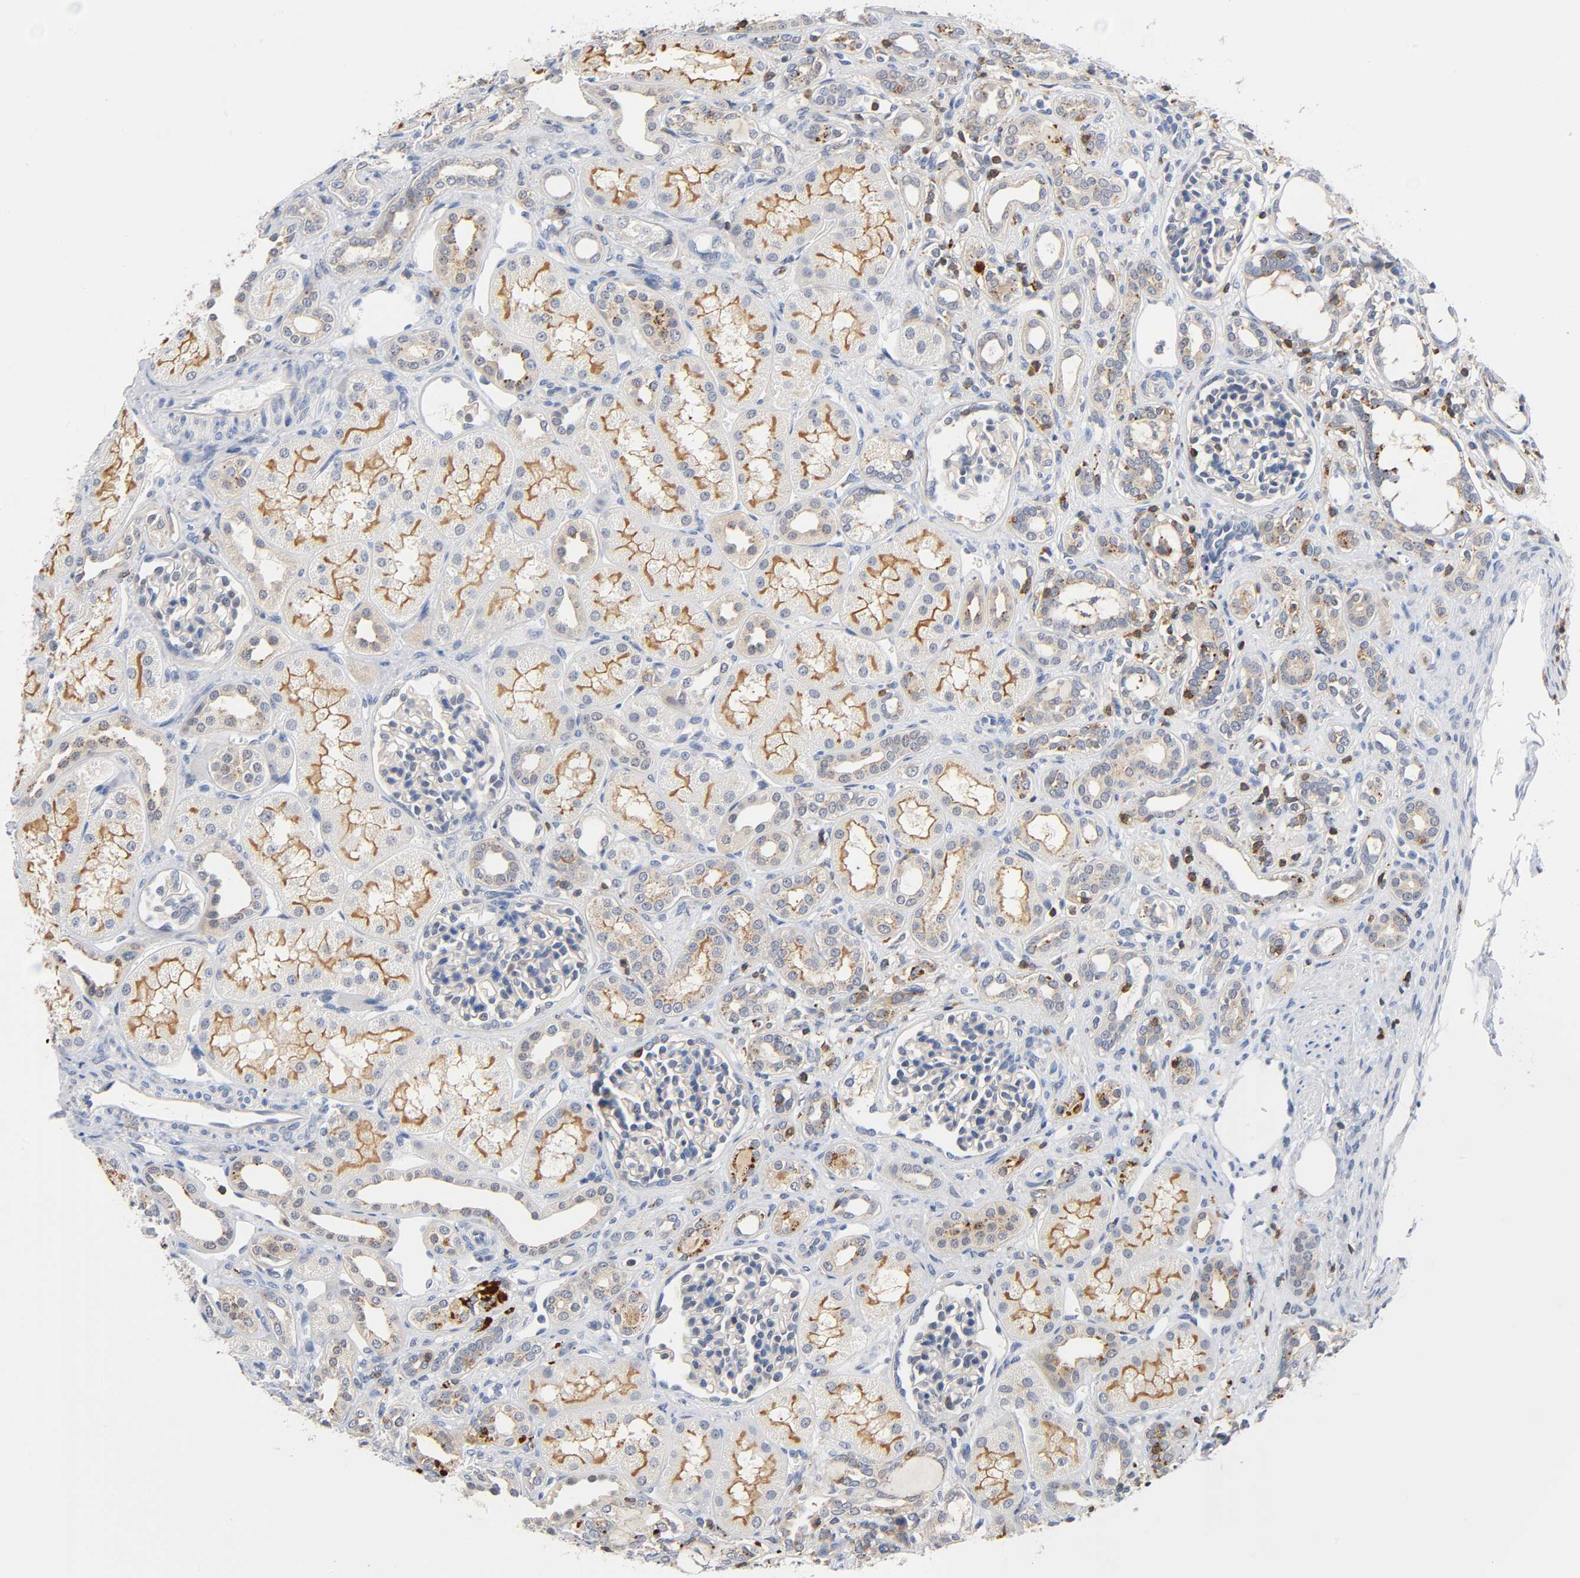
{"staining": {"intensity": "negative", "quantity": "none", "location": "none"}, "tissue": "kidney", "cell_type": "Cells in glomeruli", "image_type": "normal", "snomed": [{"axis": "morphology", "description": "Normal tissue, NOS"}, {"axis": "topography", "description": "Kidney"}], "caption": "IHC micrograph of benign kidney stained for a protein (brown), which displays no expression in cells in glomeruli. The staining is performed using DAB brown chromogen with nuclei counter-stained in using hematoxylin.", "gene": "UCKL1", "patient": {"sex": "male", "age": 7}}